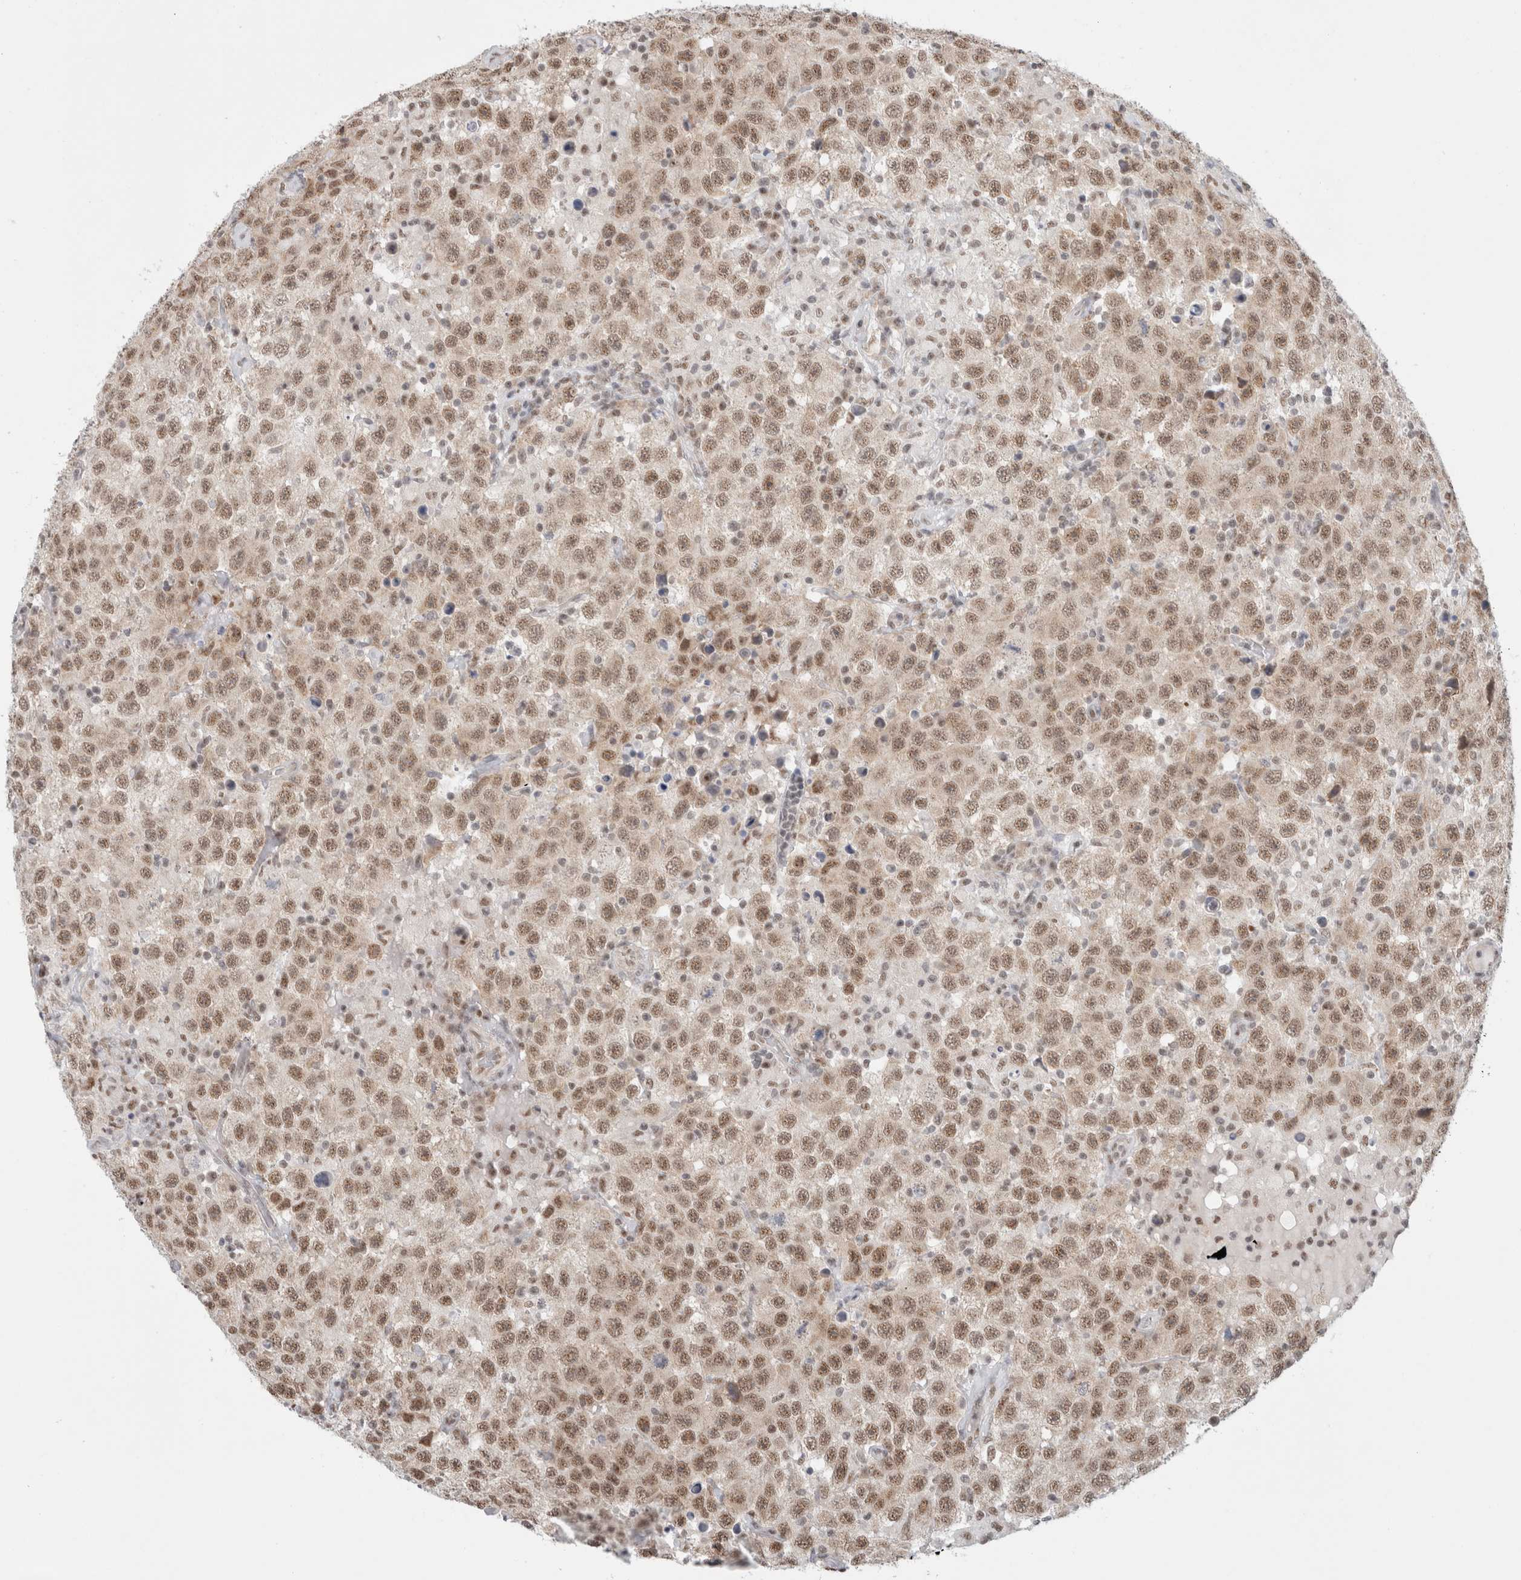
{"staining": {"intensity": "moderate", "quantity": ">75%", "location": "nuclear"}, "tissue": "testis cancer", "cell_type": "Tumor cells", "image_type": "cancer", "snomed": [{"axis": "morphology", "description": "Seminoma, NOS"}, {"axis": "topography", "description": "Testis"}], "caption": "Testis cancer (seminoma) stained for a protein displays moderate nuclear positivity in tumor cells.", "gene": "TRMT12", "patient": {"sex": "male", "age": 41}}